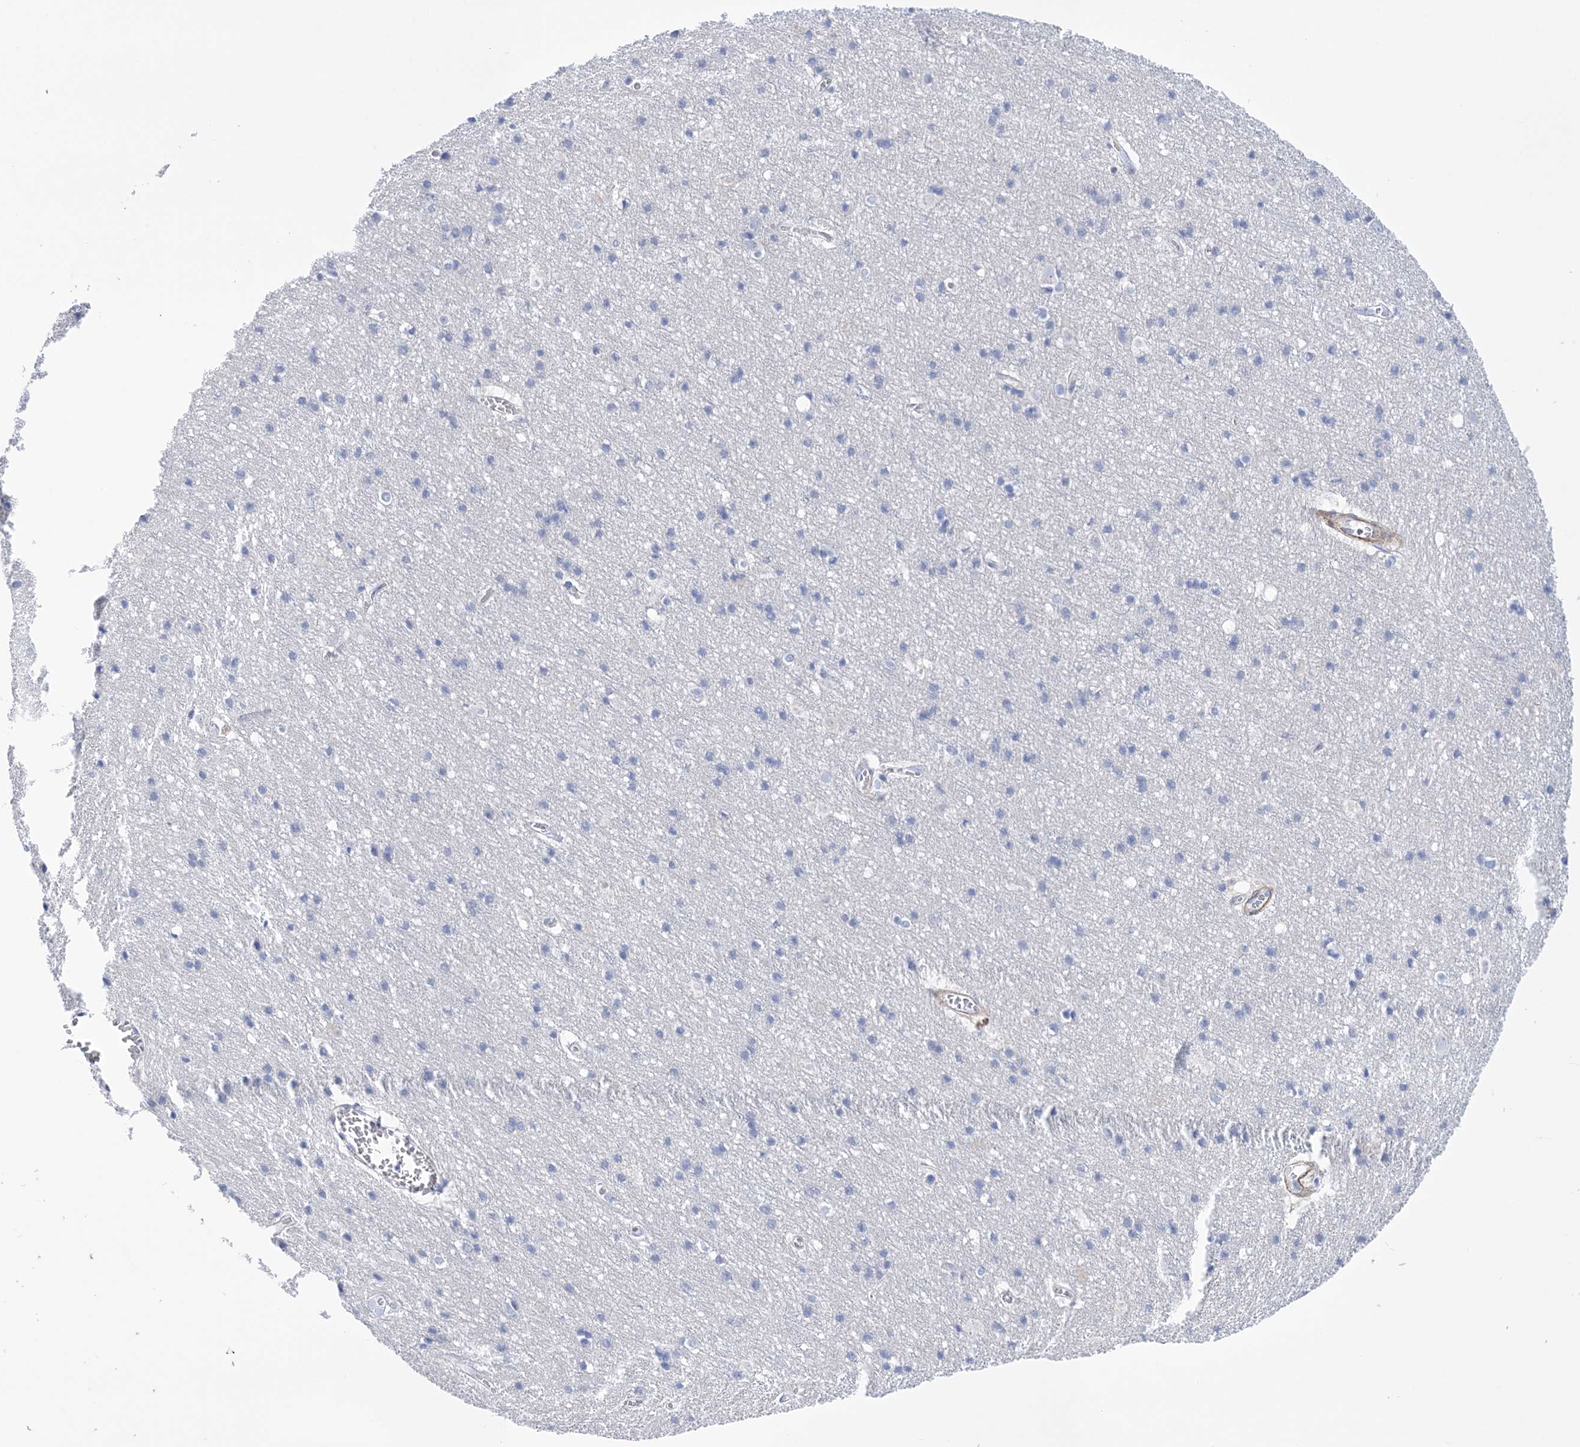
{"staining": {"intensity": "negative", "quantity": "none", "location": "none"}, "tissue": "cerebral cortex", "cell_type": "Endothelial cells", "image_type": "normal", "snomed": [{"axis": "morphology", "description": "Normal tissue, NOS"}, {"axis": "topography", "description": "Cerebral cortex"}], "caption": "Immunohistochemistry image of unremarkable cerebral cortex: human cerebral cortex stained with DAB demonstrates no significant protein positivity in endothelial cells.", "gene": "WDR74", "patient": {"sex": "male", "age": 54}}